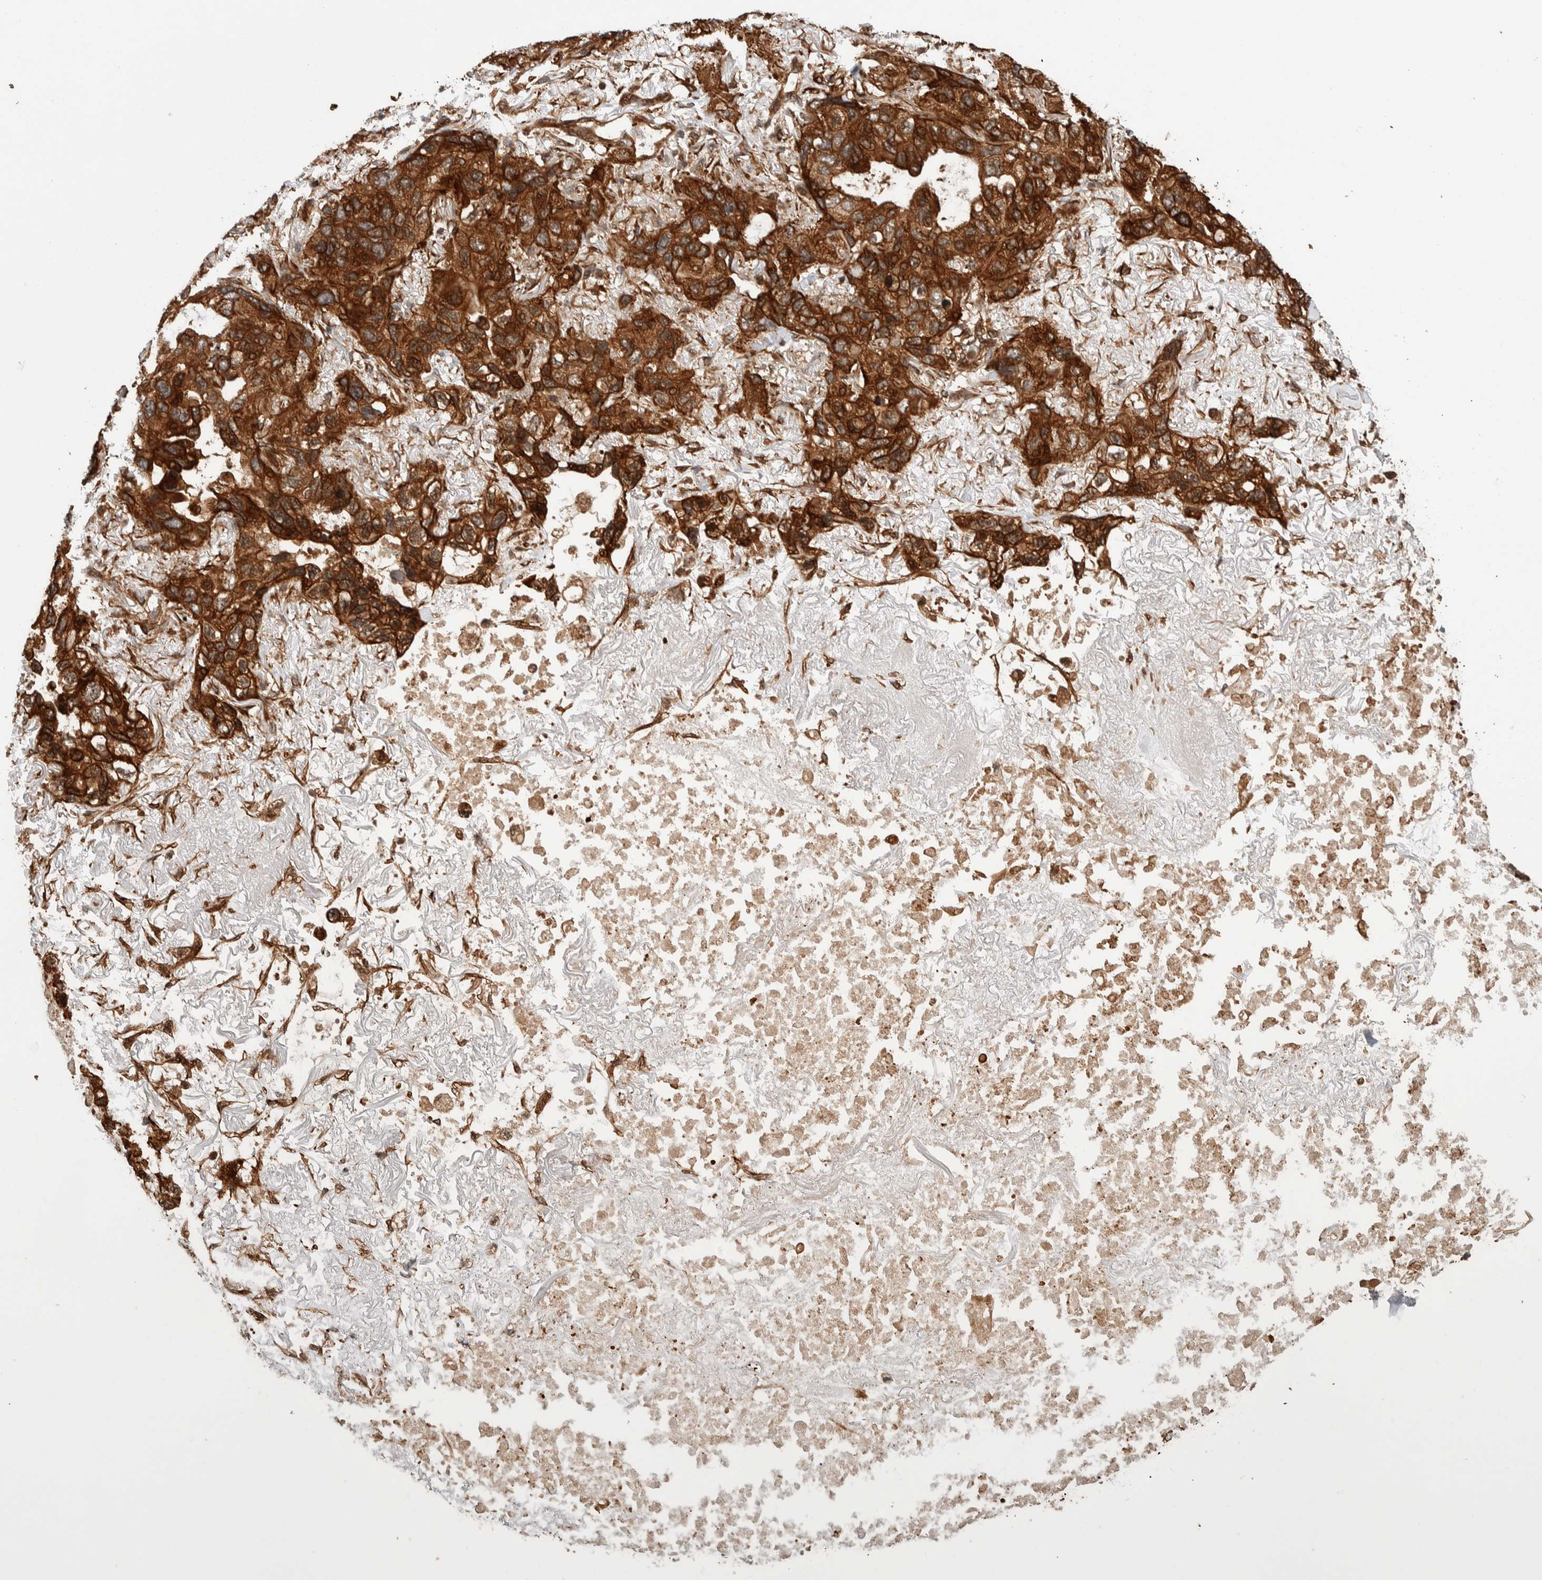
{"staining": {"intensity": "strong", "quantity": ">75%", "location": "cytoplasmic/membranous"}, "tissue": "lung cancer", "cell_type": "Tumor cells", "image_type": "cancer", "snomed": [{"axis": "morphology", "description": "Squamous cell carcinoma, NOS"}, {"axis": "topography", "description": "Lung"}], "caption": "Lung cancer (squamous cell carcinoma) tissue exhibits strong cytoplasmic/membranous expression in approximately >75% of tumor cells", "gene": "SYNRG", "patient": {"sex": "female", "age": 73}}